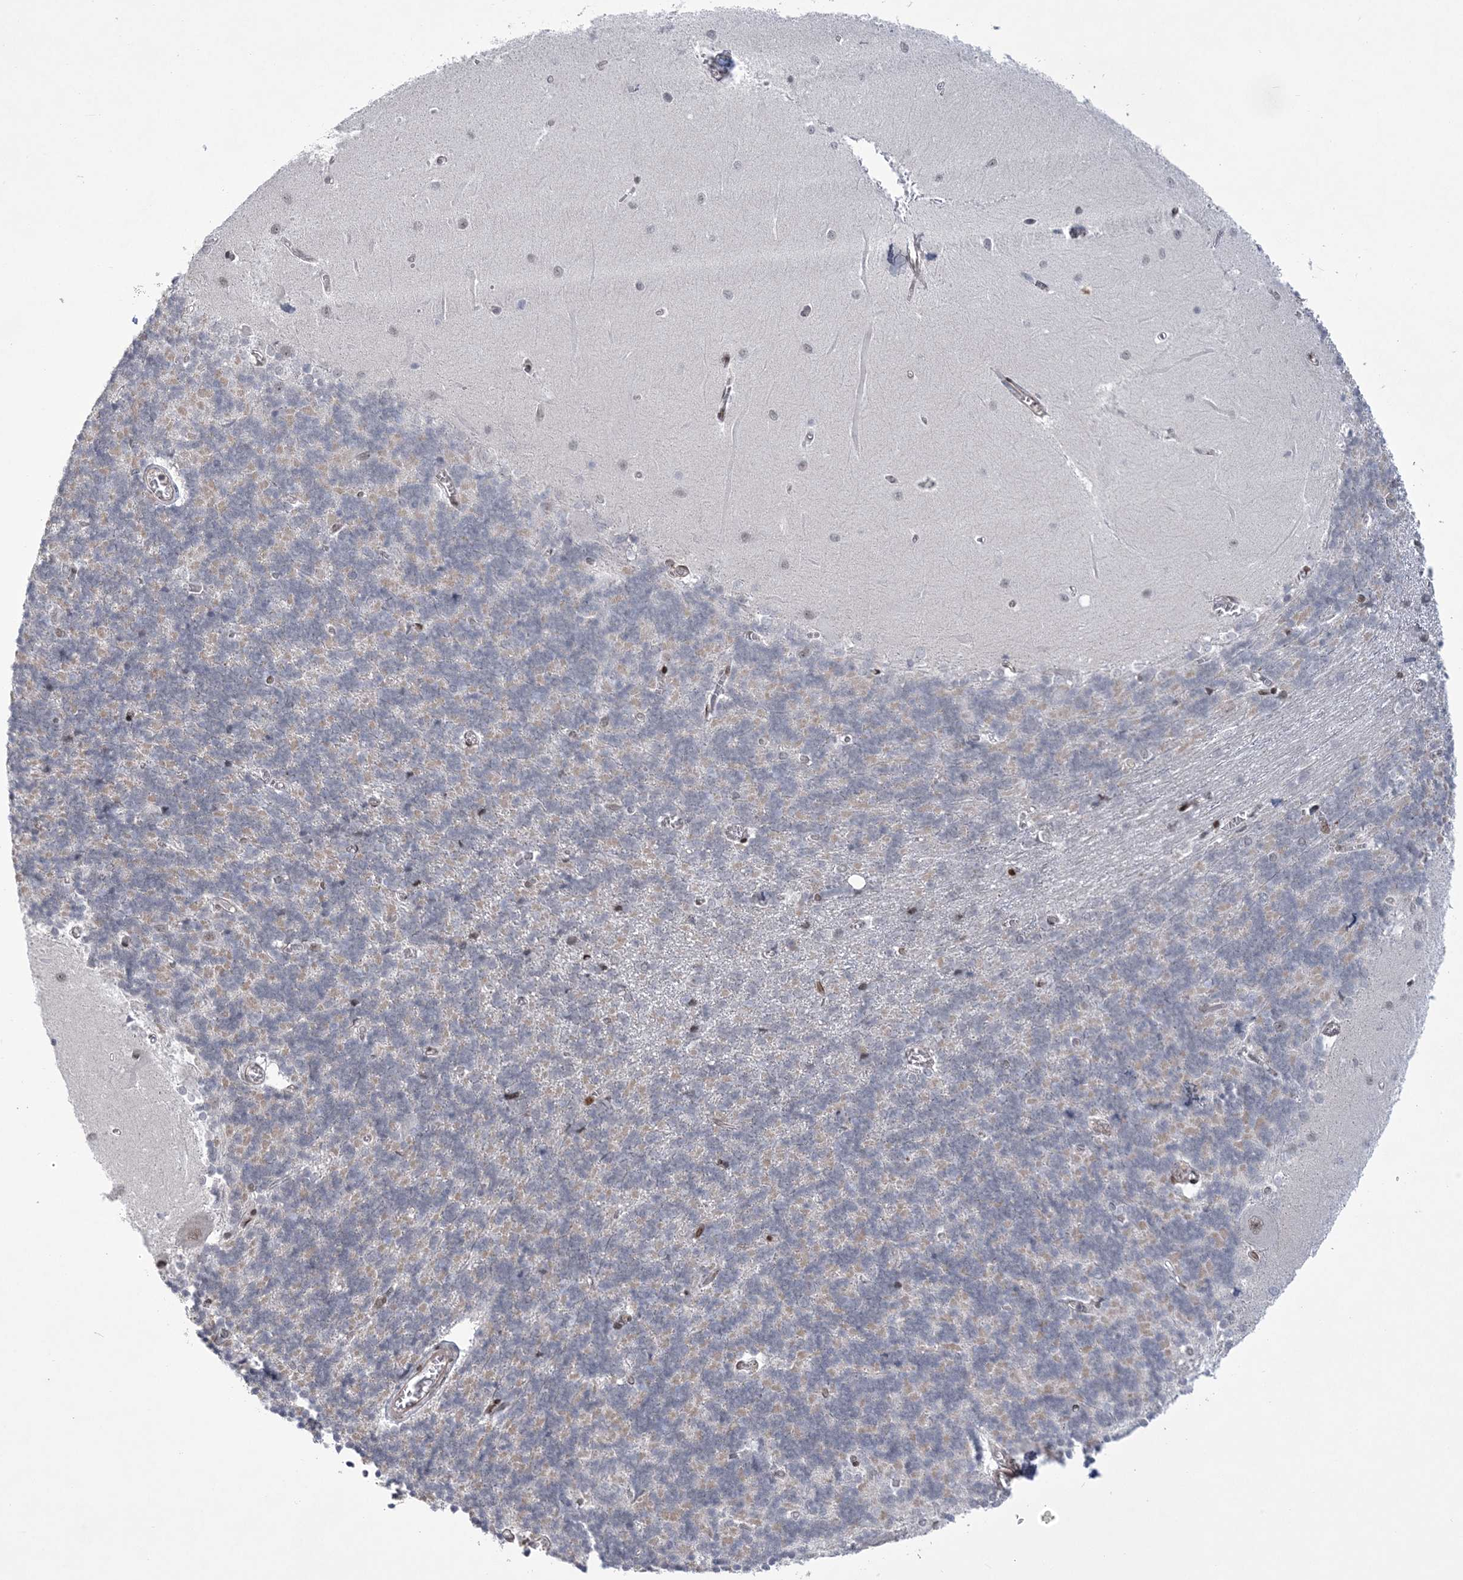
{"staining": {"intensity": "negative", "quantity": "none", "location": "none"}, "tissue": "cerebellum", "cell_type": "Cells in granular layer", "image_type": "normal", "snomed": [{"axis": "morphology", "description": "Normal tissue, NOS"}, {"axis": "topography", "description": "Cerebellum"}], "caption": "IHC histopathology image of normal cerebellum: cerebellum stained with DAB displays no significant protein staining in cells in granular layer.", "gene": "HOMEZ", "patient": {"sex": "male", "age": 37}}